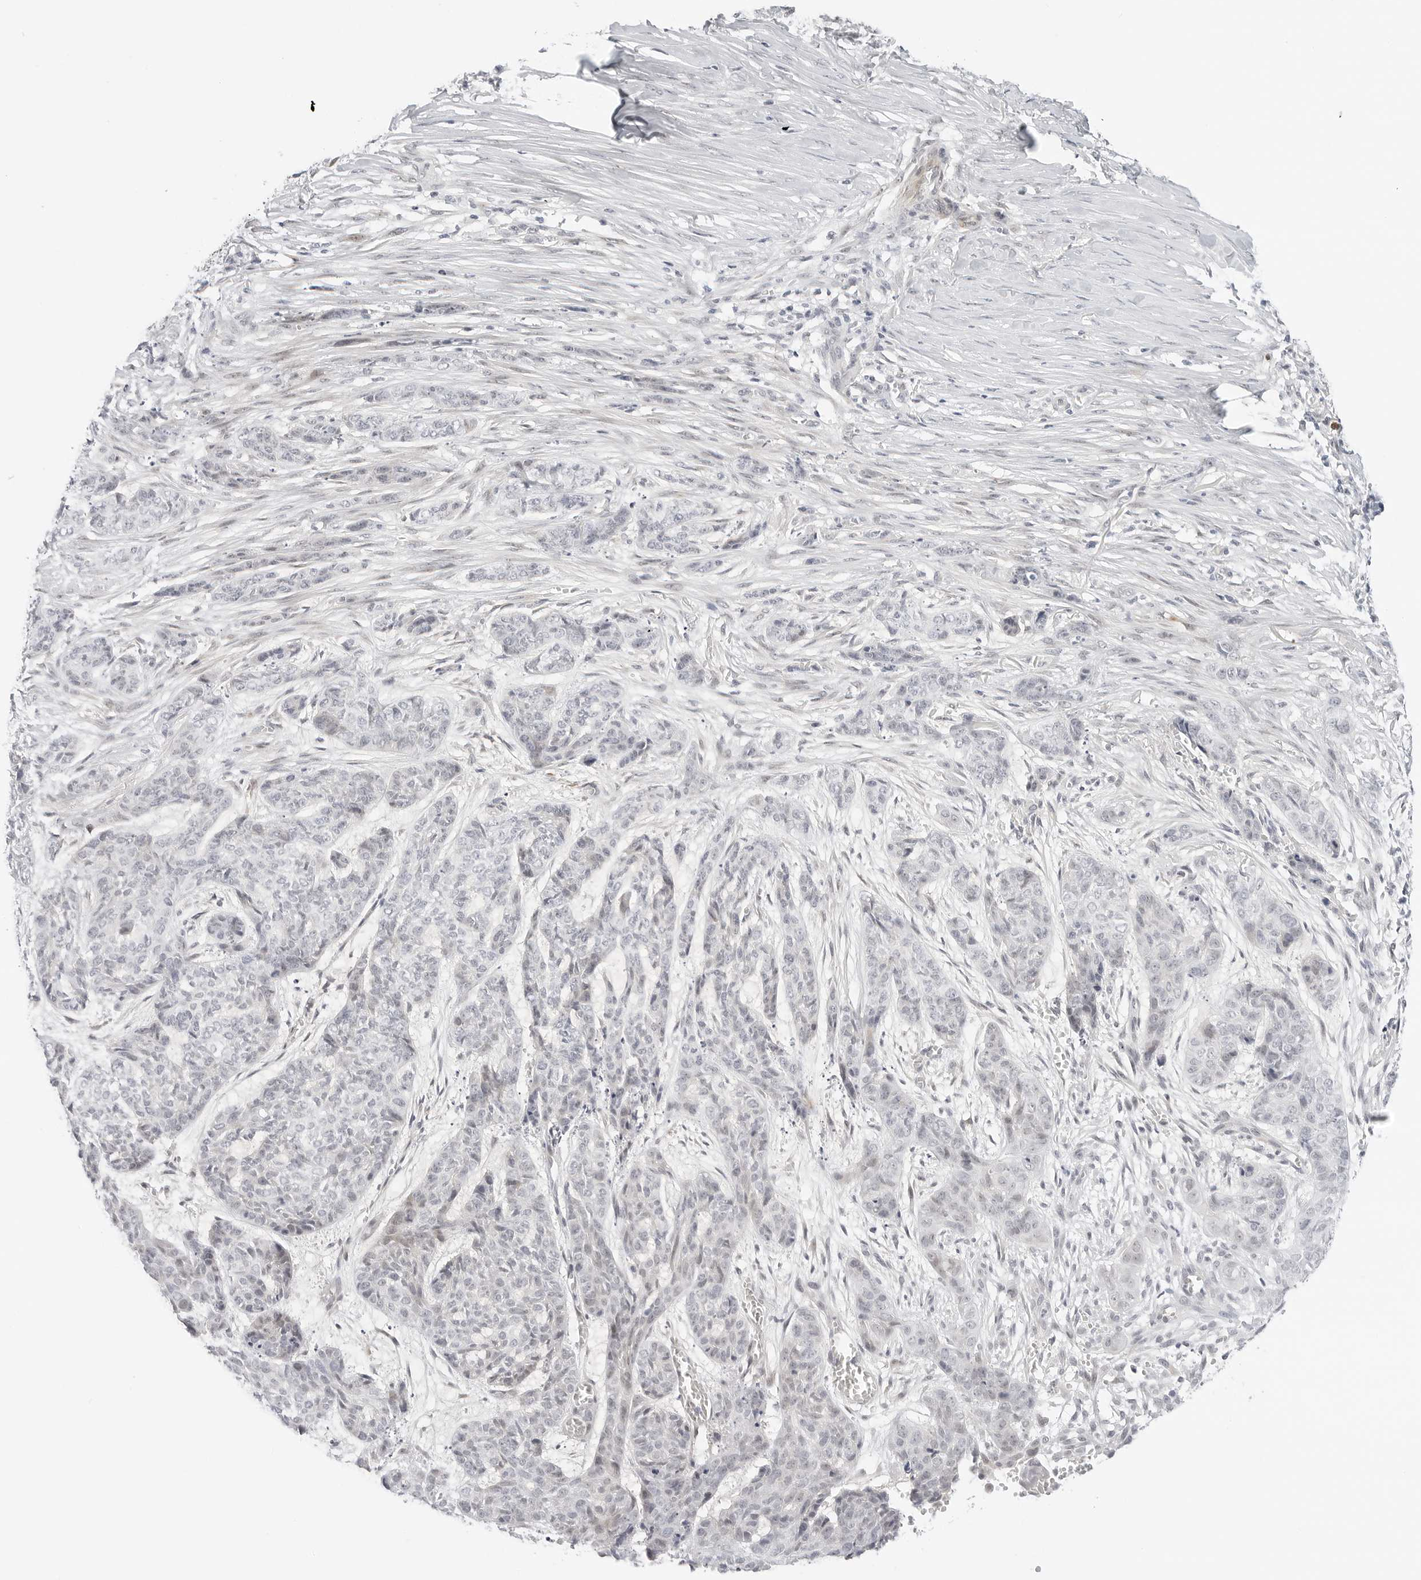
{"staining": {"intensity": "negative", "quantity": "none", "location": "none"}, "tissue": "skin cancer", "cell_type": "Tumor cells", "image_type": "cancer", "snomed": [{"axis": "morphology", "description": "Basal cell carcinoma"}, {"axis": "topography", "description": "Skin"}], "caption": "High magnification brightfield microscopy of skin cancer stained with DAB (3,3'-diaminobenzidine) (brown) and counterstained with hematoxylin (blue): tumor cells show no significant staining.", "gene": "HIPK3", "patient": {"sex": "female", "age": 64}}